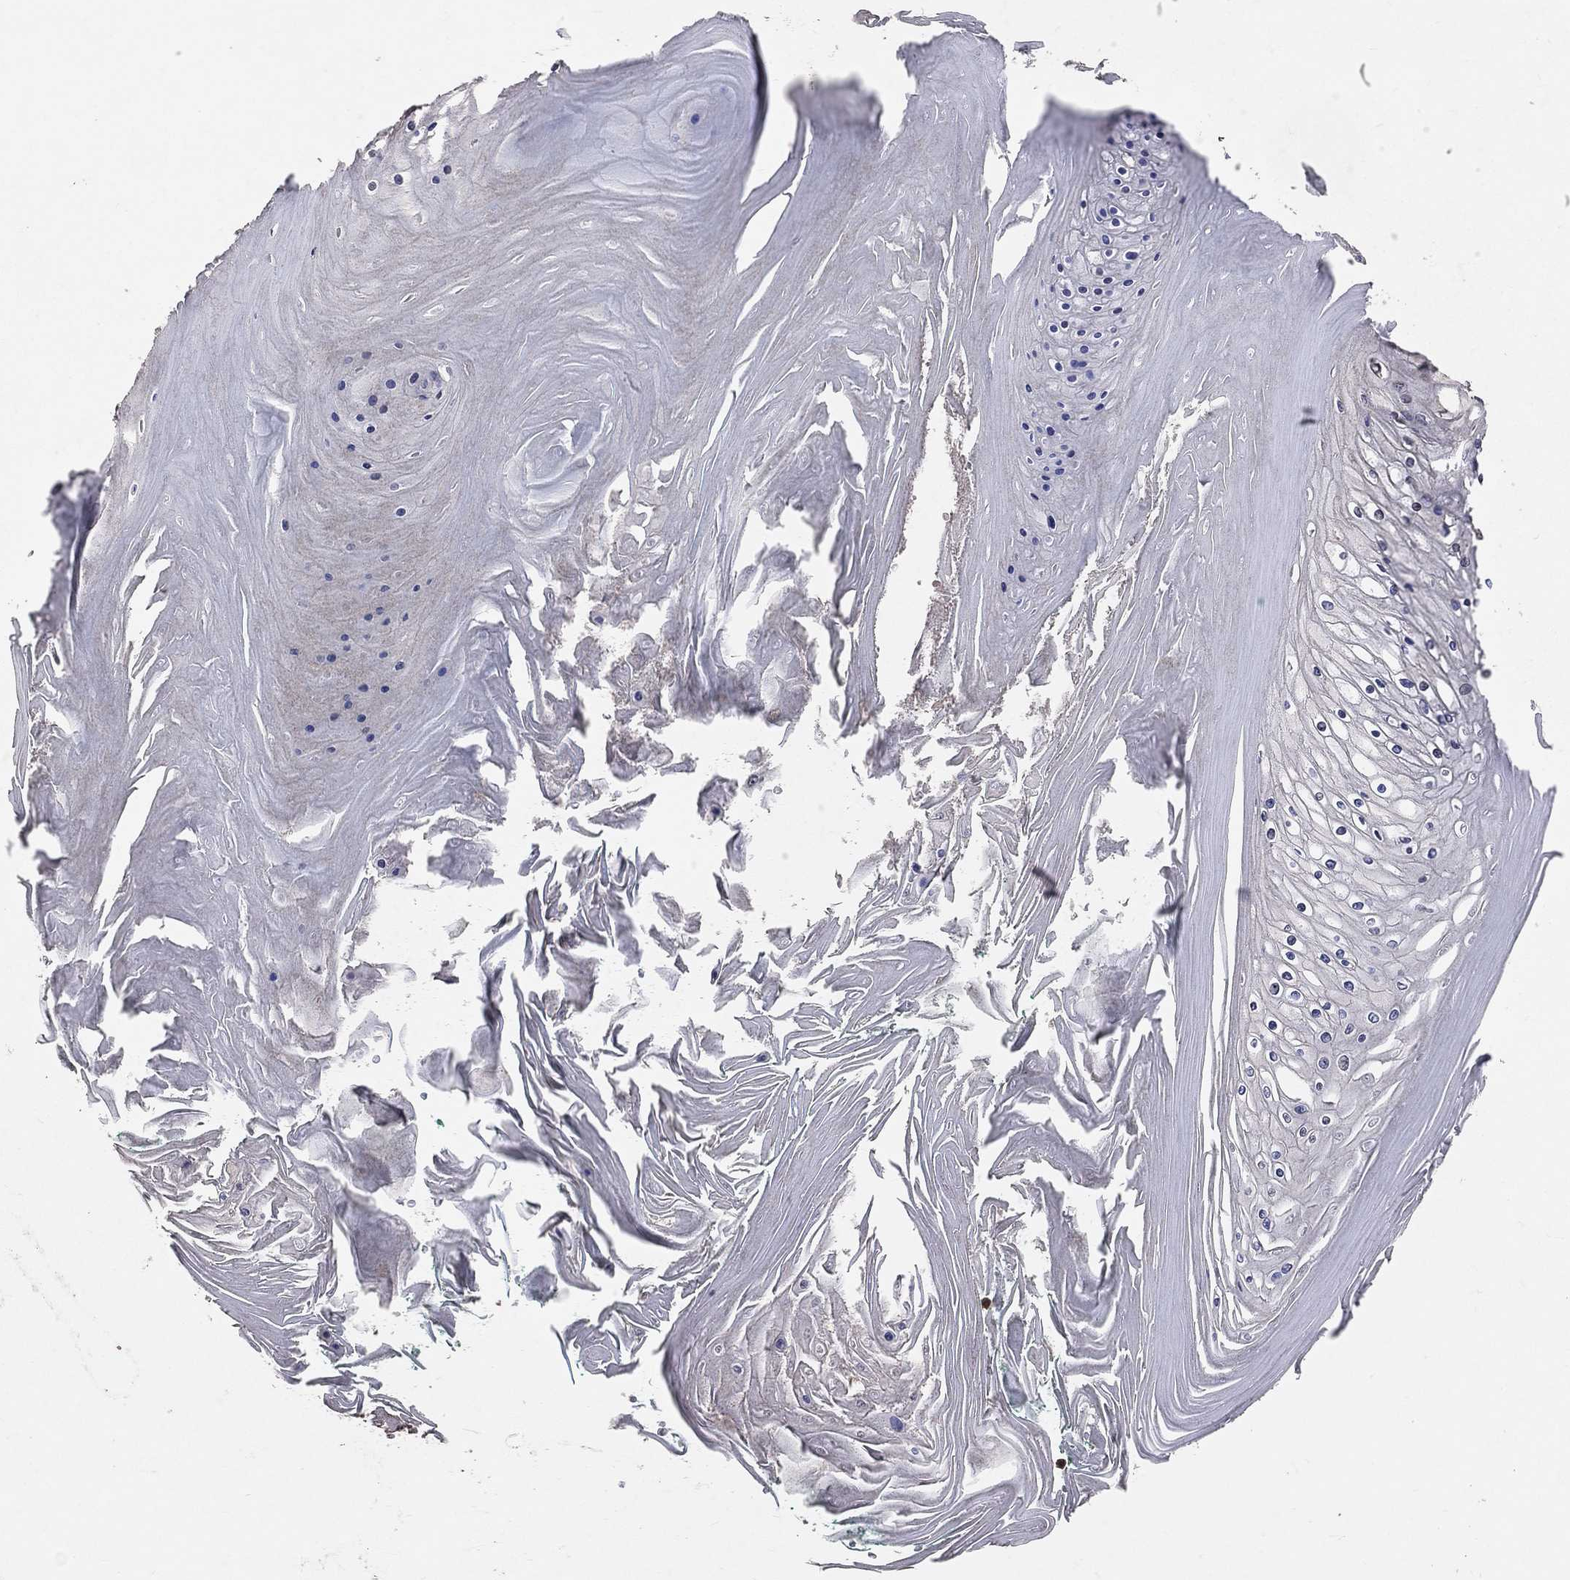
{"staining": {"intensity": "negative", "quantity": "none", "location": "none"}, "tissue": "skin cancer", "cell_type": "Tumor cells", "image_type": "cancer", "snomed": [{"axis": "morphology", "description": "Squamous cell carcinoma, NOS"}, {"axis": "topography", "description": "Skin"}], "caption": "A high-resolution image shows immunohistochemistry (IHC) staining of squamous cell carcinoma (skin), which demonstrates no significant positivity in tumor cells. The staining was performed using DAB to visualize the protein expression in brown, while the nuclei were stained in blue with hematoxylin (Magnification: 20x).", "gene": "LY6K", "patient": {"sex": "male", "age": 62}}